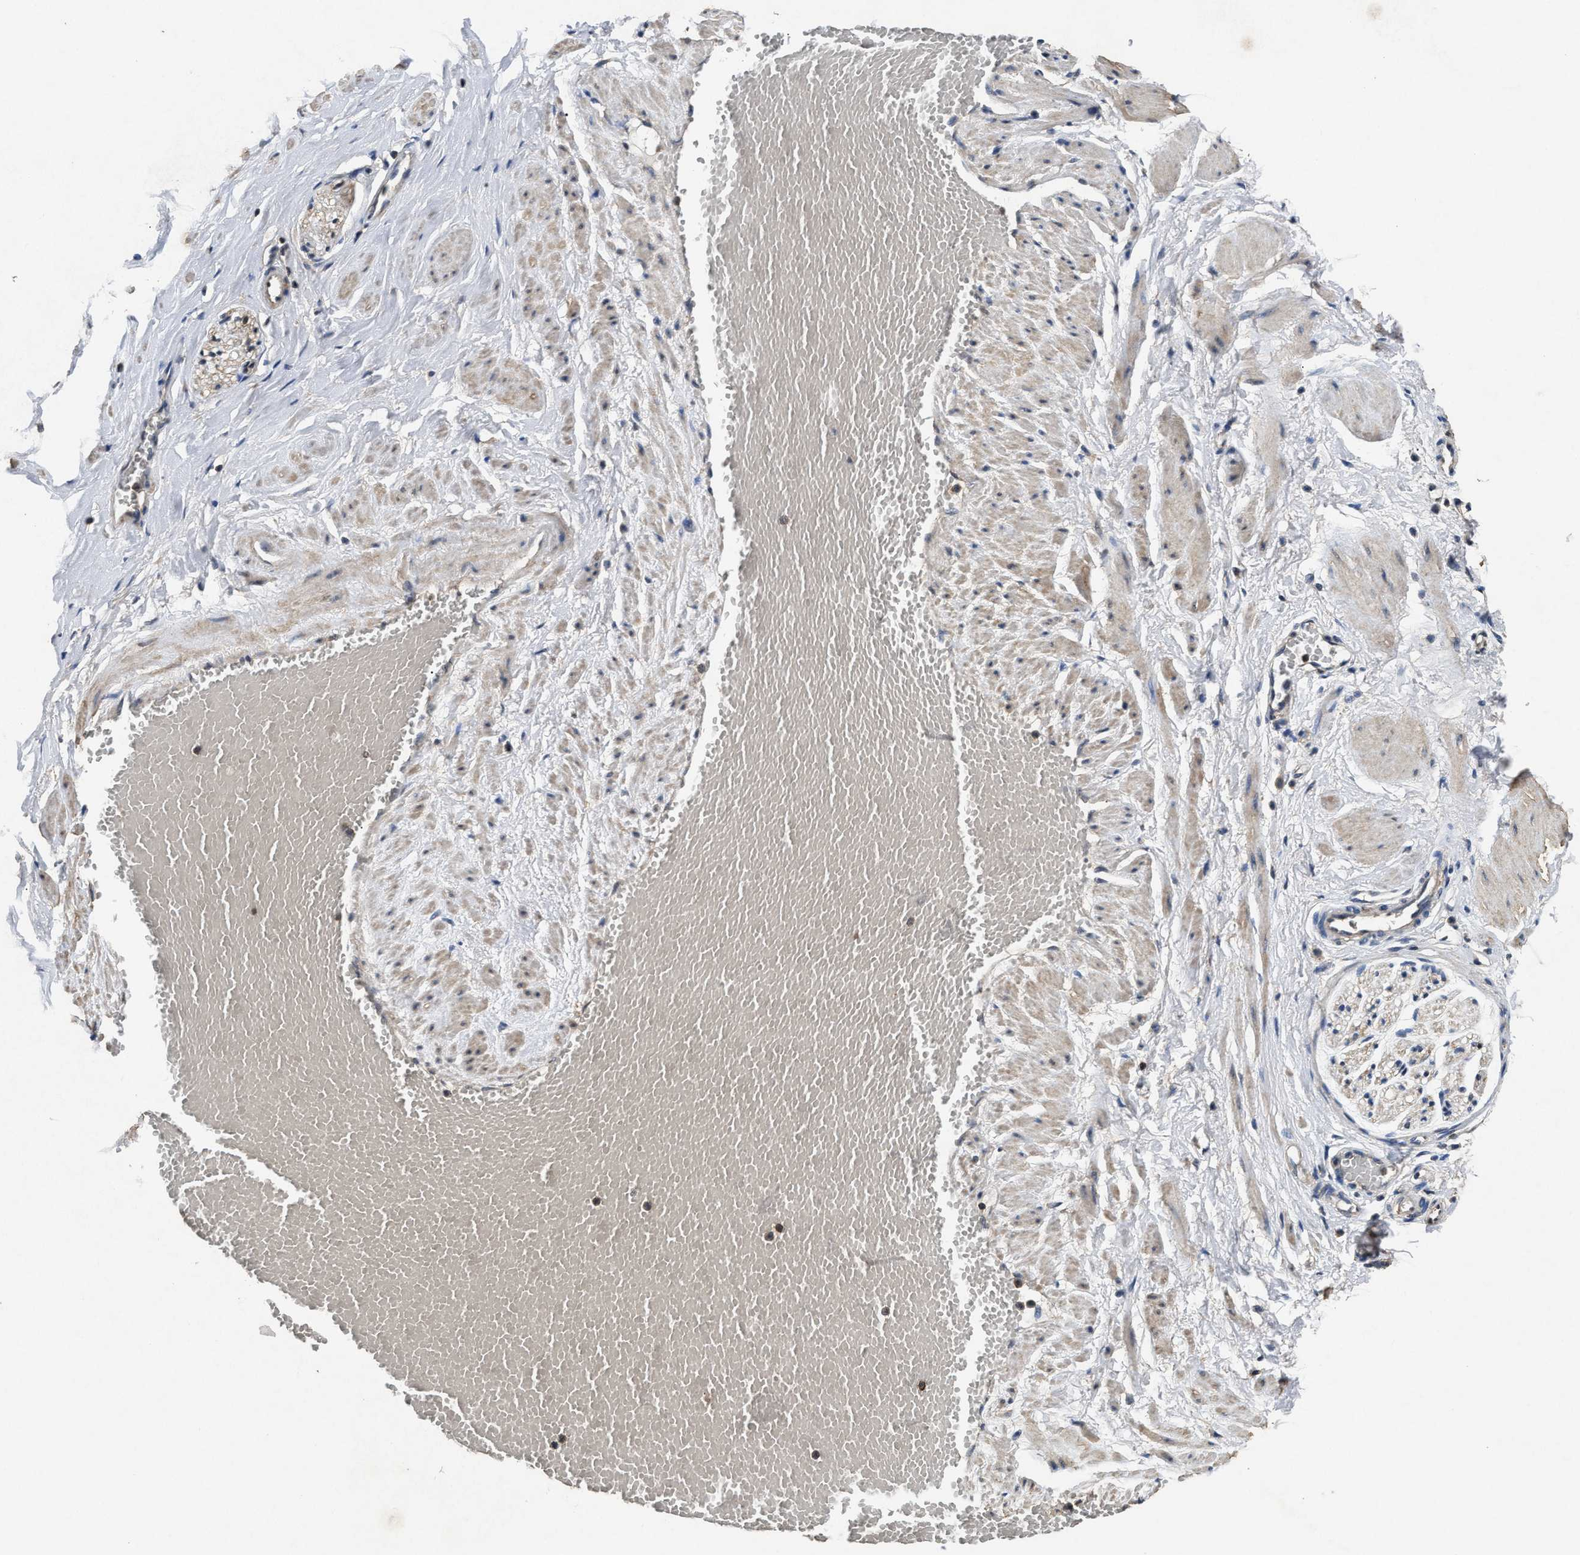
{"staining": {"intensity": "weak", "quantity": ">75%", "location": "cytoplasmic/membranous"}, "tissue": "adipose tissue", "cell_type": "Adipocytes", "image_type": "normal", "snomed": [{"axis": "morphology", "description": "Normal tissue, NOS"}, {"axis": "topography", "description": "Soft tissue"}, {"axis": "topography", "description": "Vascular tissue"}], "caption": "DAB immunohistochemical staining of normal human adipose tissue reveals weak cytoplasmic/membranous protein staining in approximately >75% of adipocytes. The protein of interest is stained brown, and the nuclei are stained in blue (DAB IHC with brightfield microscopy, high magnification).", "gene": "ACAT2", "patient": {"sex": "female", "age": 35}}